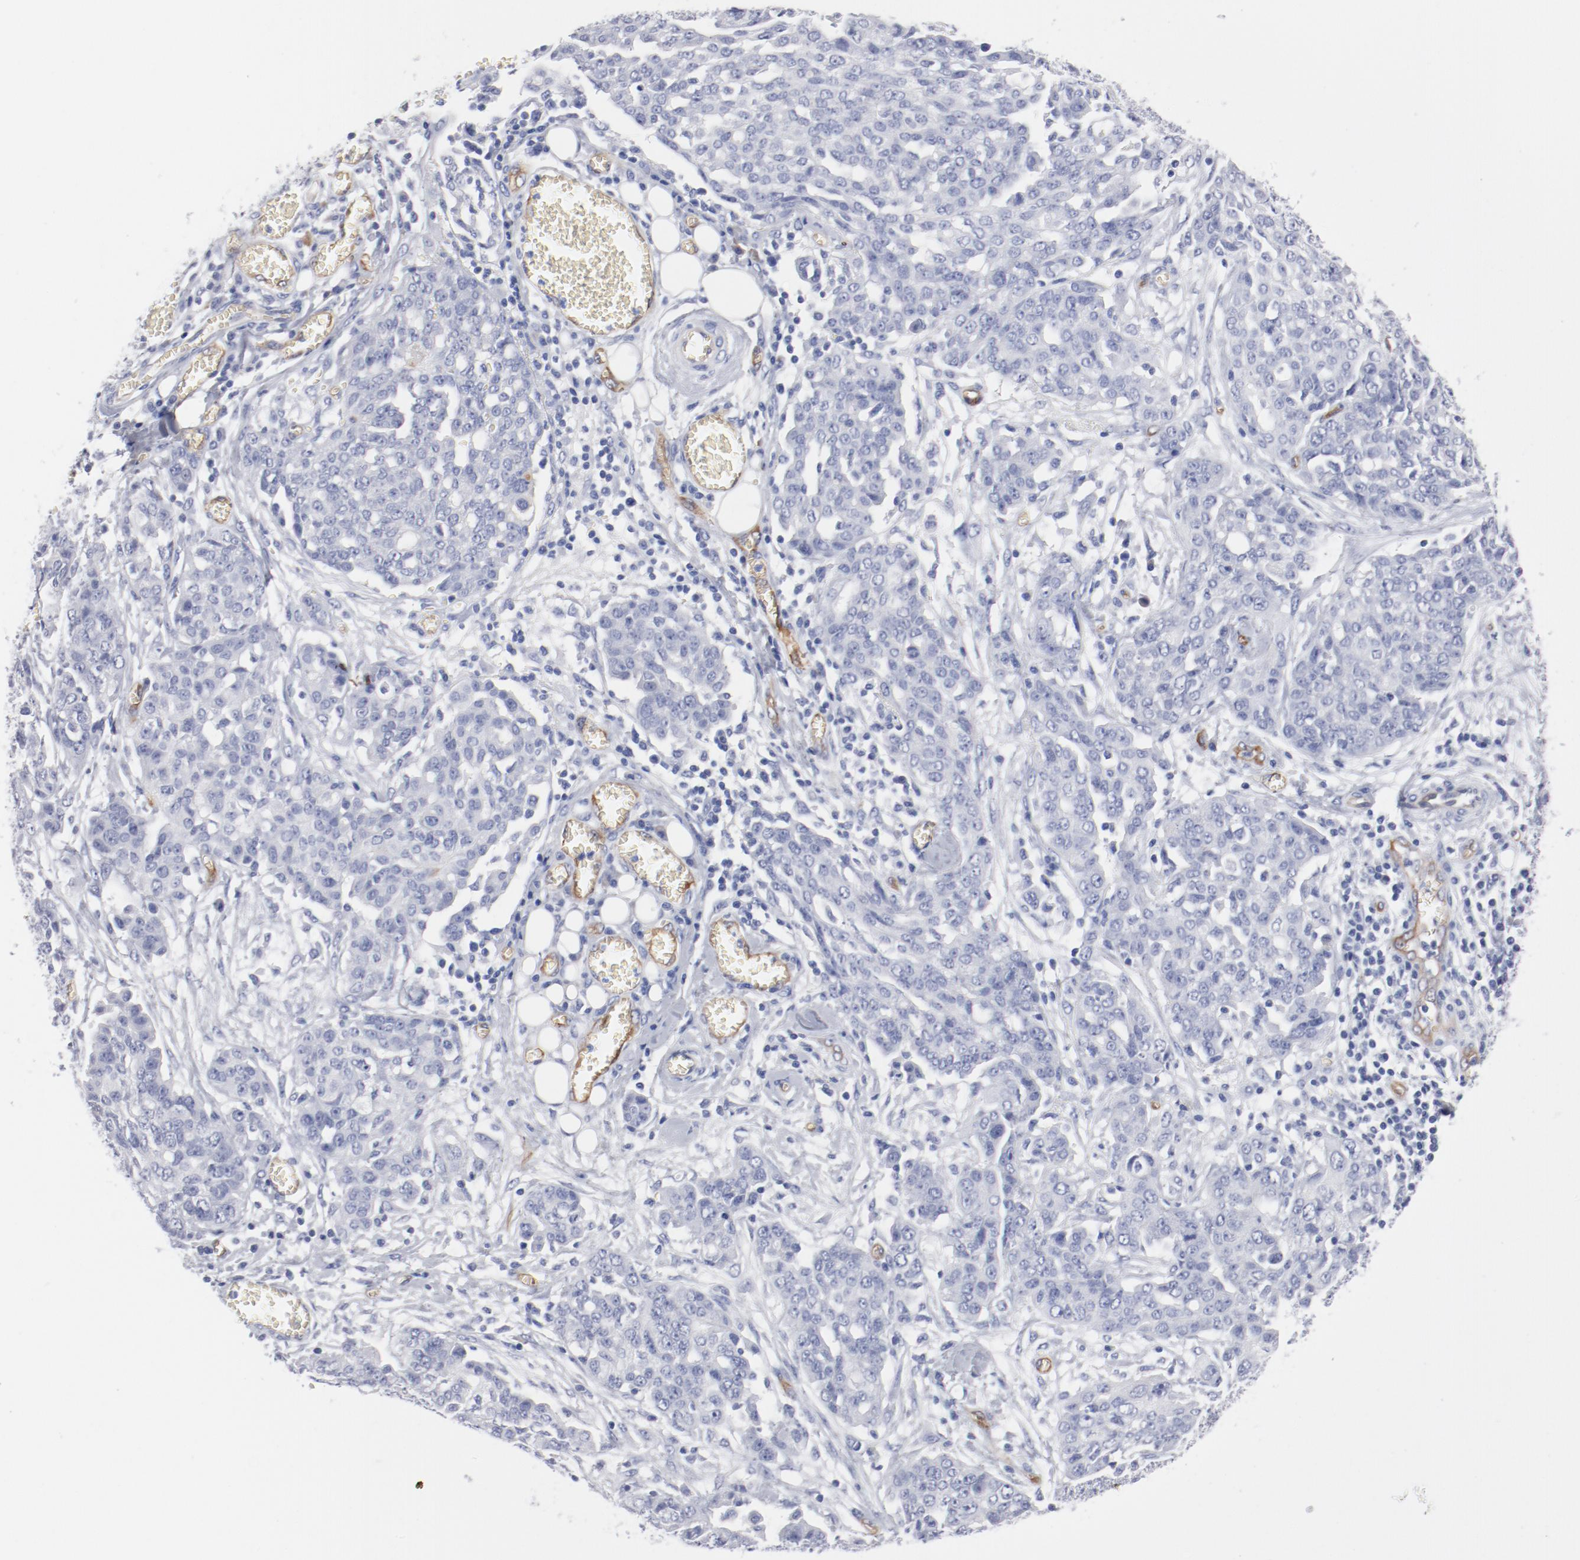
{"staining": {"intensity": "negative", "quantity": "none", "location": "none"}, "tissue": "ovarian cancer", "cell_type": "Tumor cells", "image_type": "cancer", "snomed": [{"axis": "morphology", "description": "Cystadenocarcinoma, serous, NOS"}, {"axis": "topography", "description": "Soft tissue"}, {"axis": "topography", "description": "Ovary"}], "caption": "High power microscopy photomicrograph of an immunohistochemistry (IHC) image of ovarian cancer, revealing no significant expression in tumor cells.", "gene": "SHANK3", "patient": {"sex": "female", "age": 57}}